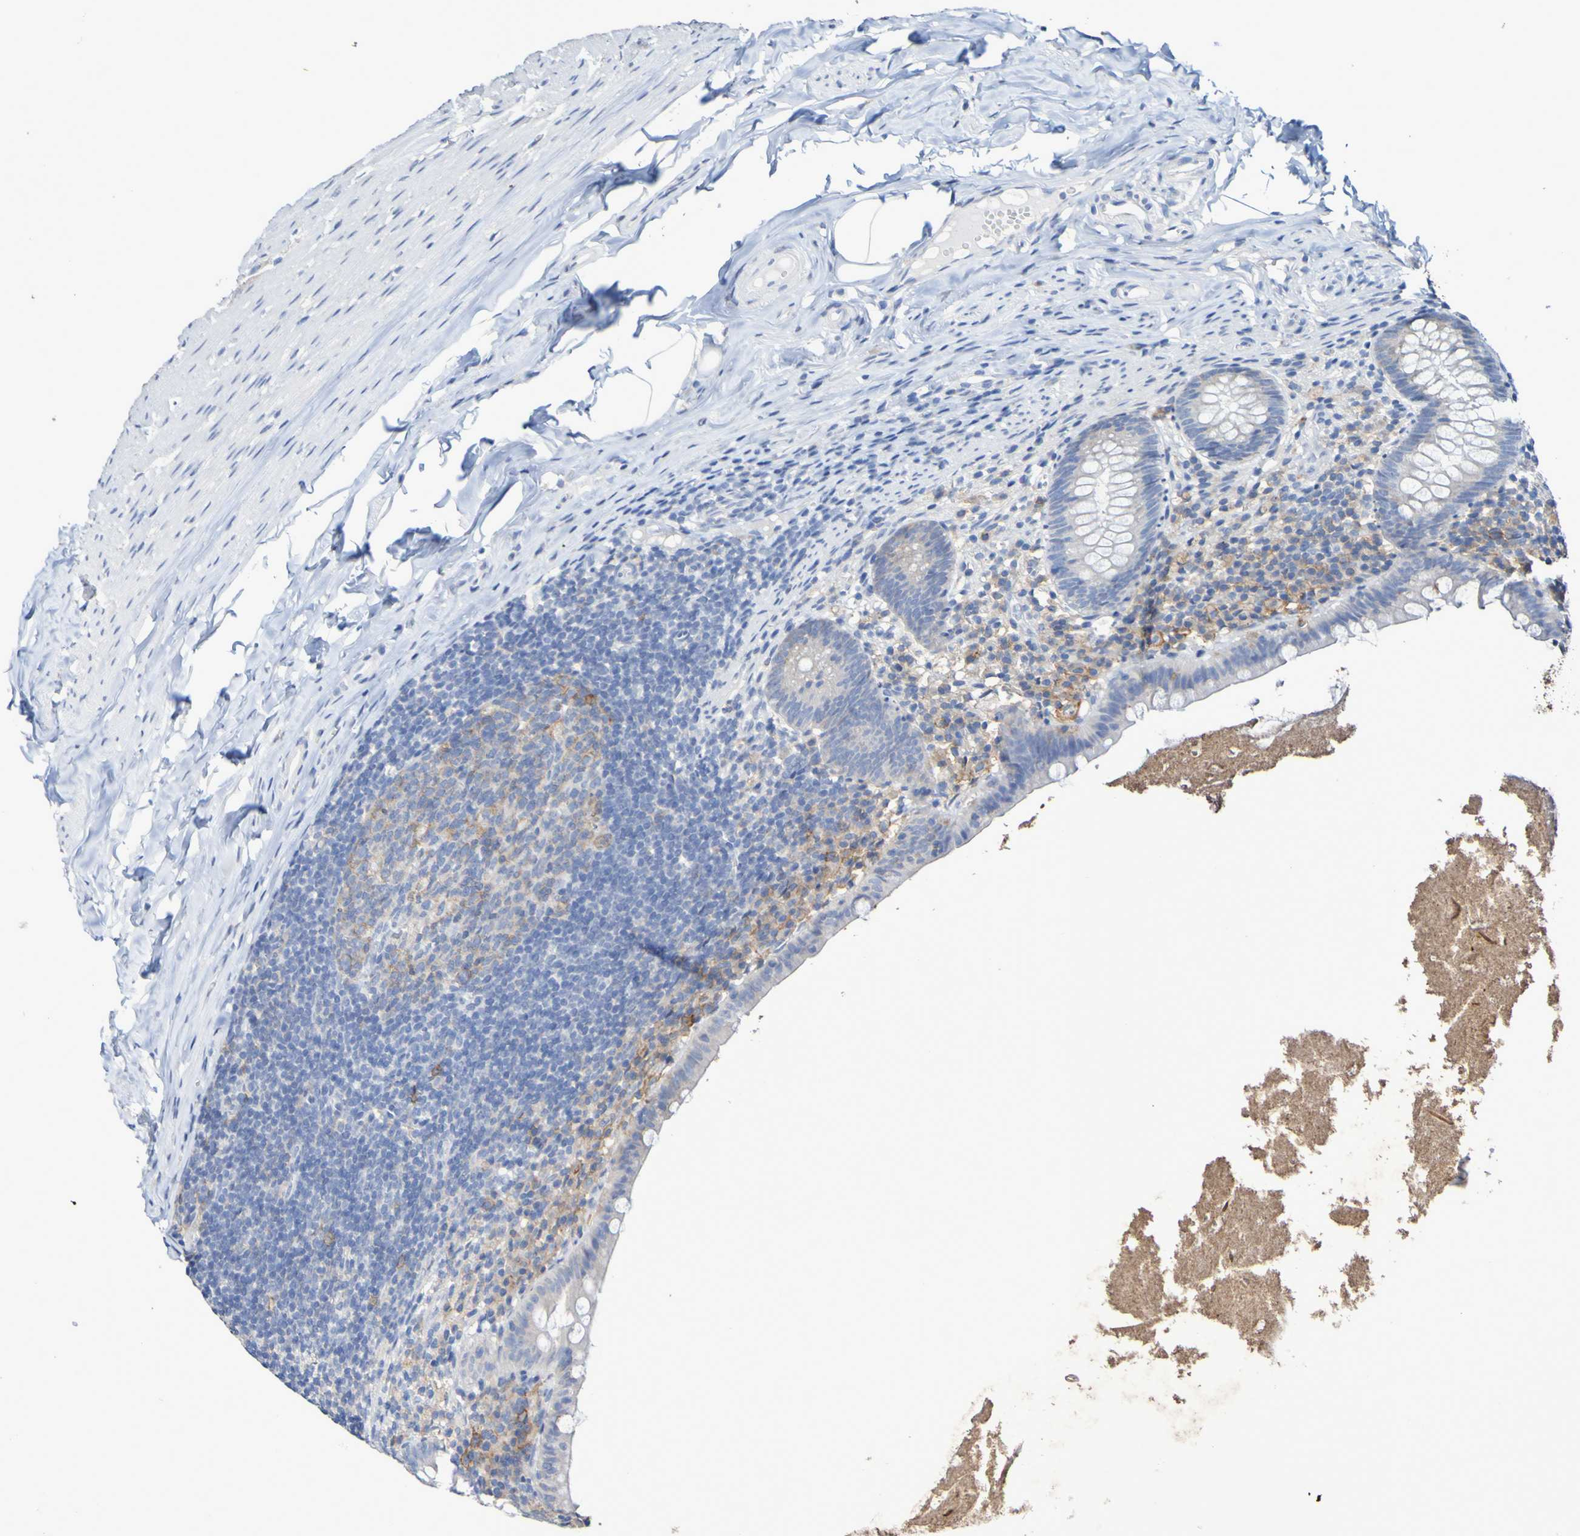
{"staining": {"intensity": "negative", "quantity": "none", "location": "none"}, "tissue": "appendix", "cell_type": "Glandular cells", "image_type": "normal", "snomed": [{"axis": "morphology", "description": "Normal tissue, NOS"}, {"axis": "topography", "description": "Appendix"}], "caption": "IHC image of unremarkable human appendix stained for a protein (brown), which exhibits no expression in glandular cells.", "gene": "SLC3A2", "patient": {"sex": "male", "age": 52}}